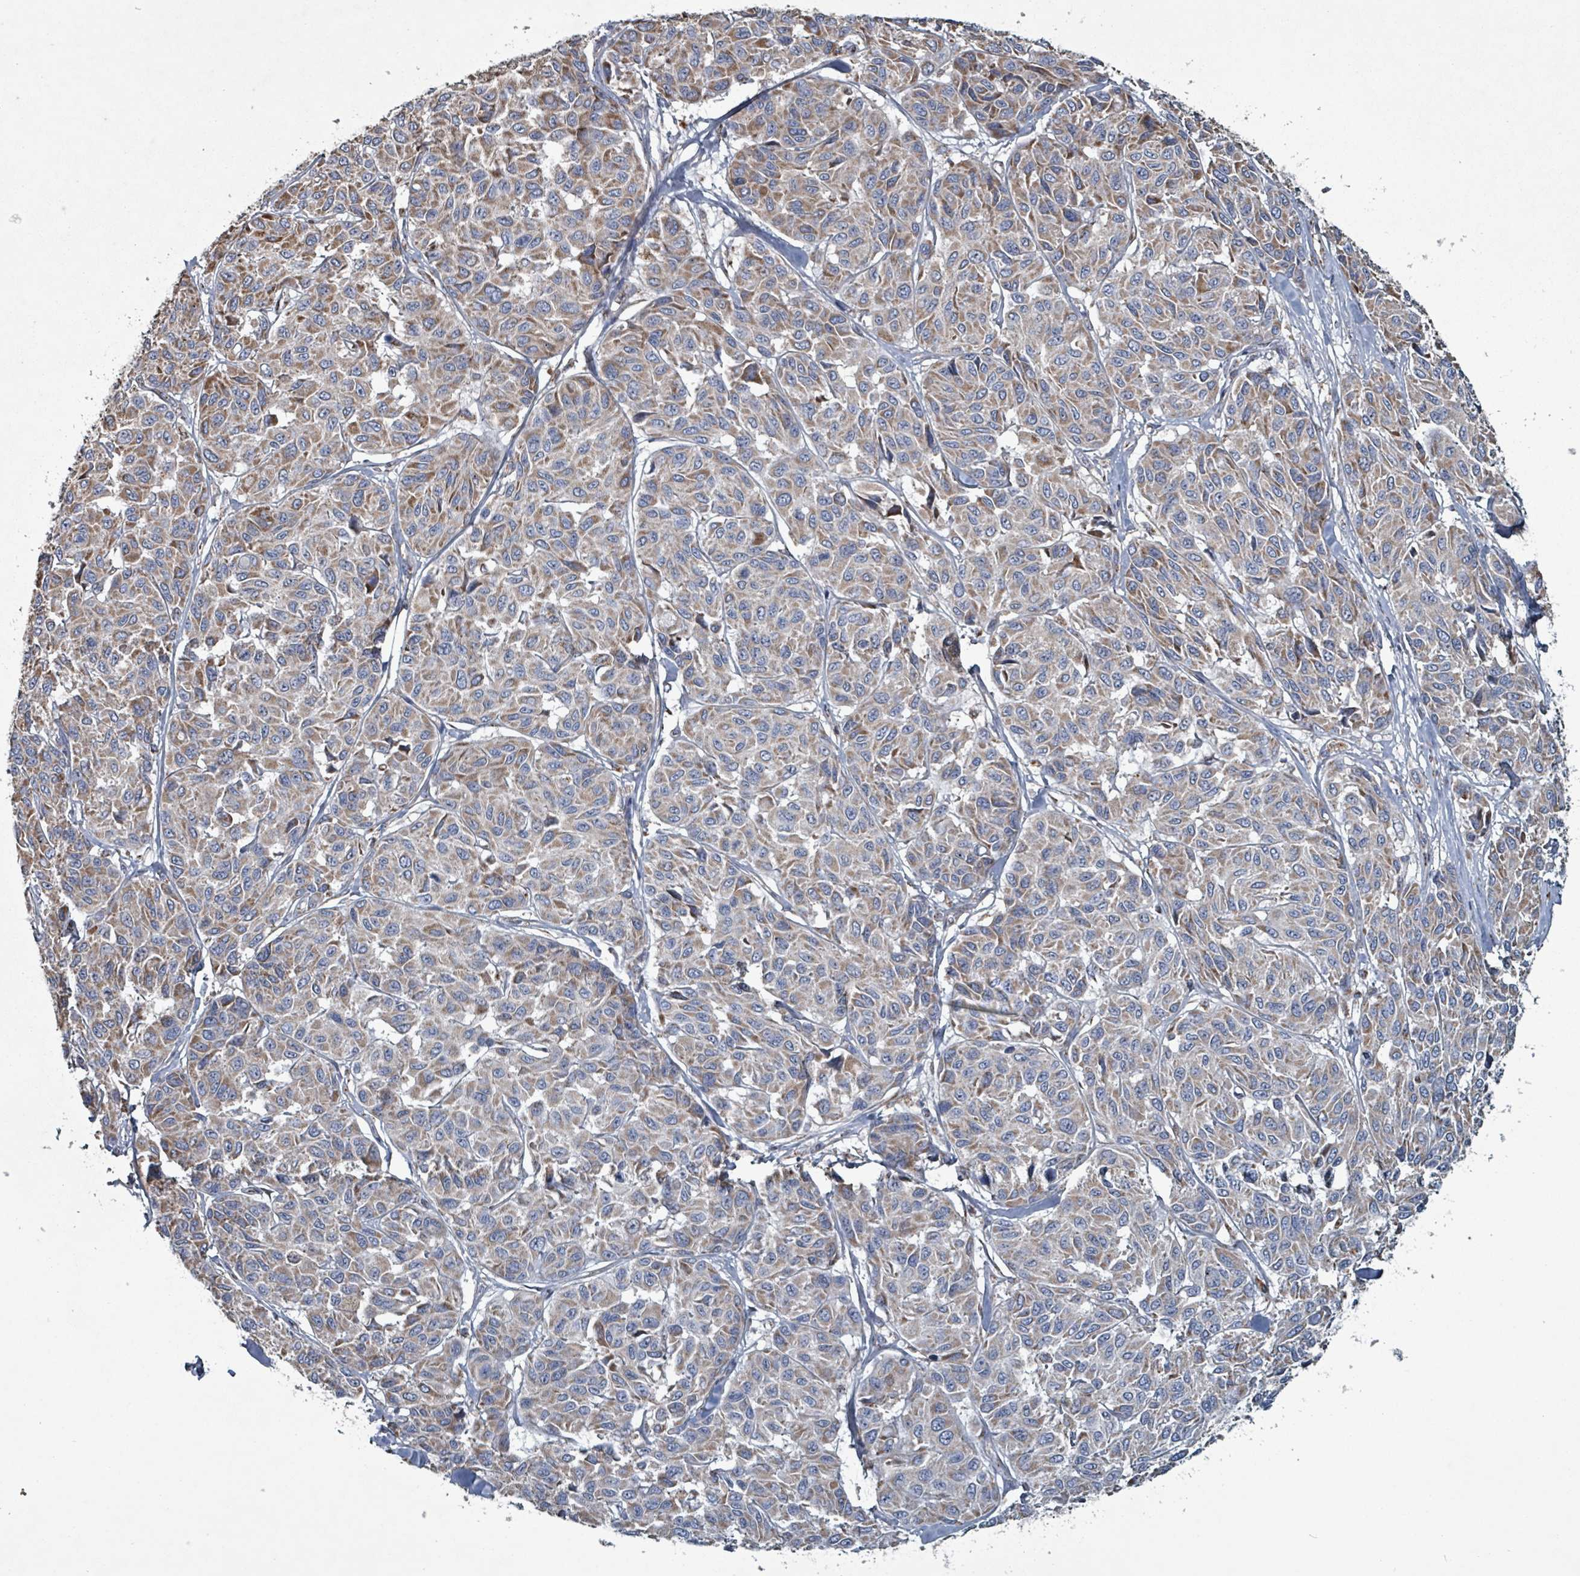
{"staining": {"intensity": "moderate", "quantity": "25%-75%", "location": "cytoplasmic/membranous"}, "tissue": "melanoma", "cell_type": "Tumor cells", "image_type": "cancer", "snomed": [{"axis": "morphology", "description": "Malignant melanoma, NOS"}, {"axis": "topography", "description": "Skin"}], "caption": "Melanoma stained with a brown dye demonstrates moderate cytoplasmic/membranous positive positivity in about 25%-75% of tumor cells.", "gene": "ABHD18", "patient": {"sex": "female", "age": 66}}